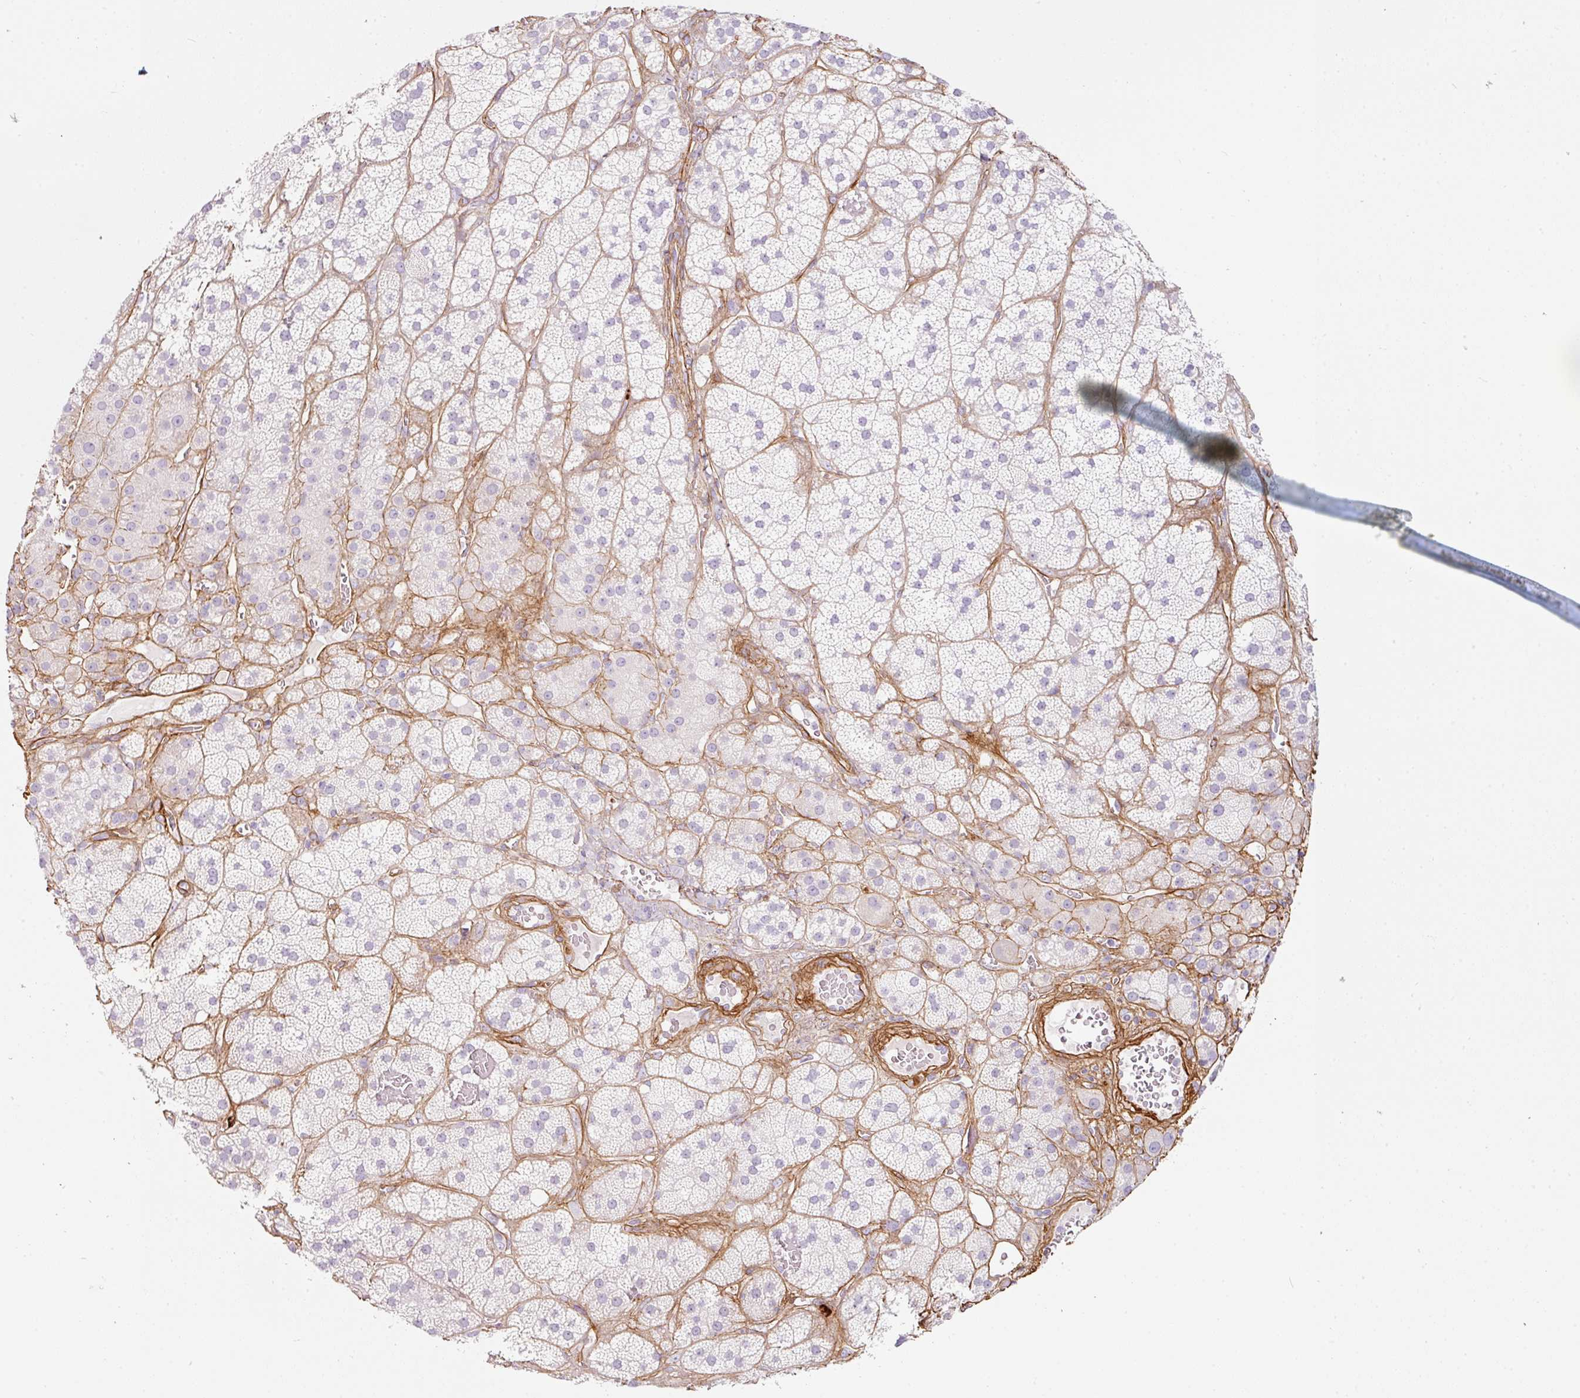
{"staining": {"intensity": "negative", "quantity": "none", "location": "none"}, "tissue": "adrenal gland", "cell_type": "Glandular cells", "image_type": "normal", "snomed": [{"axis": "morphology", "description": "Normal tissue, NOS"}, {"axis": "topography", "description": "Adrenal gland"}], "caption": "Immunohistochemical staining of benign human adrenal gland demonstrates no significant positivity in glandular cells. (DAB immunohistochemistry, high magnification).", "gene": "LOXL4", "patient": {"sex": "male", "age": 57}}